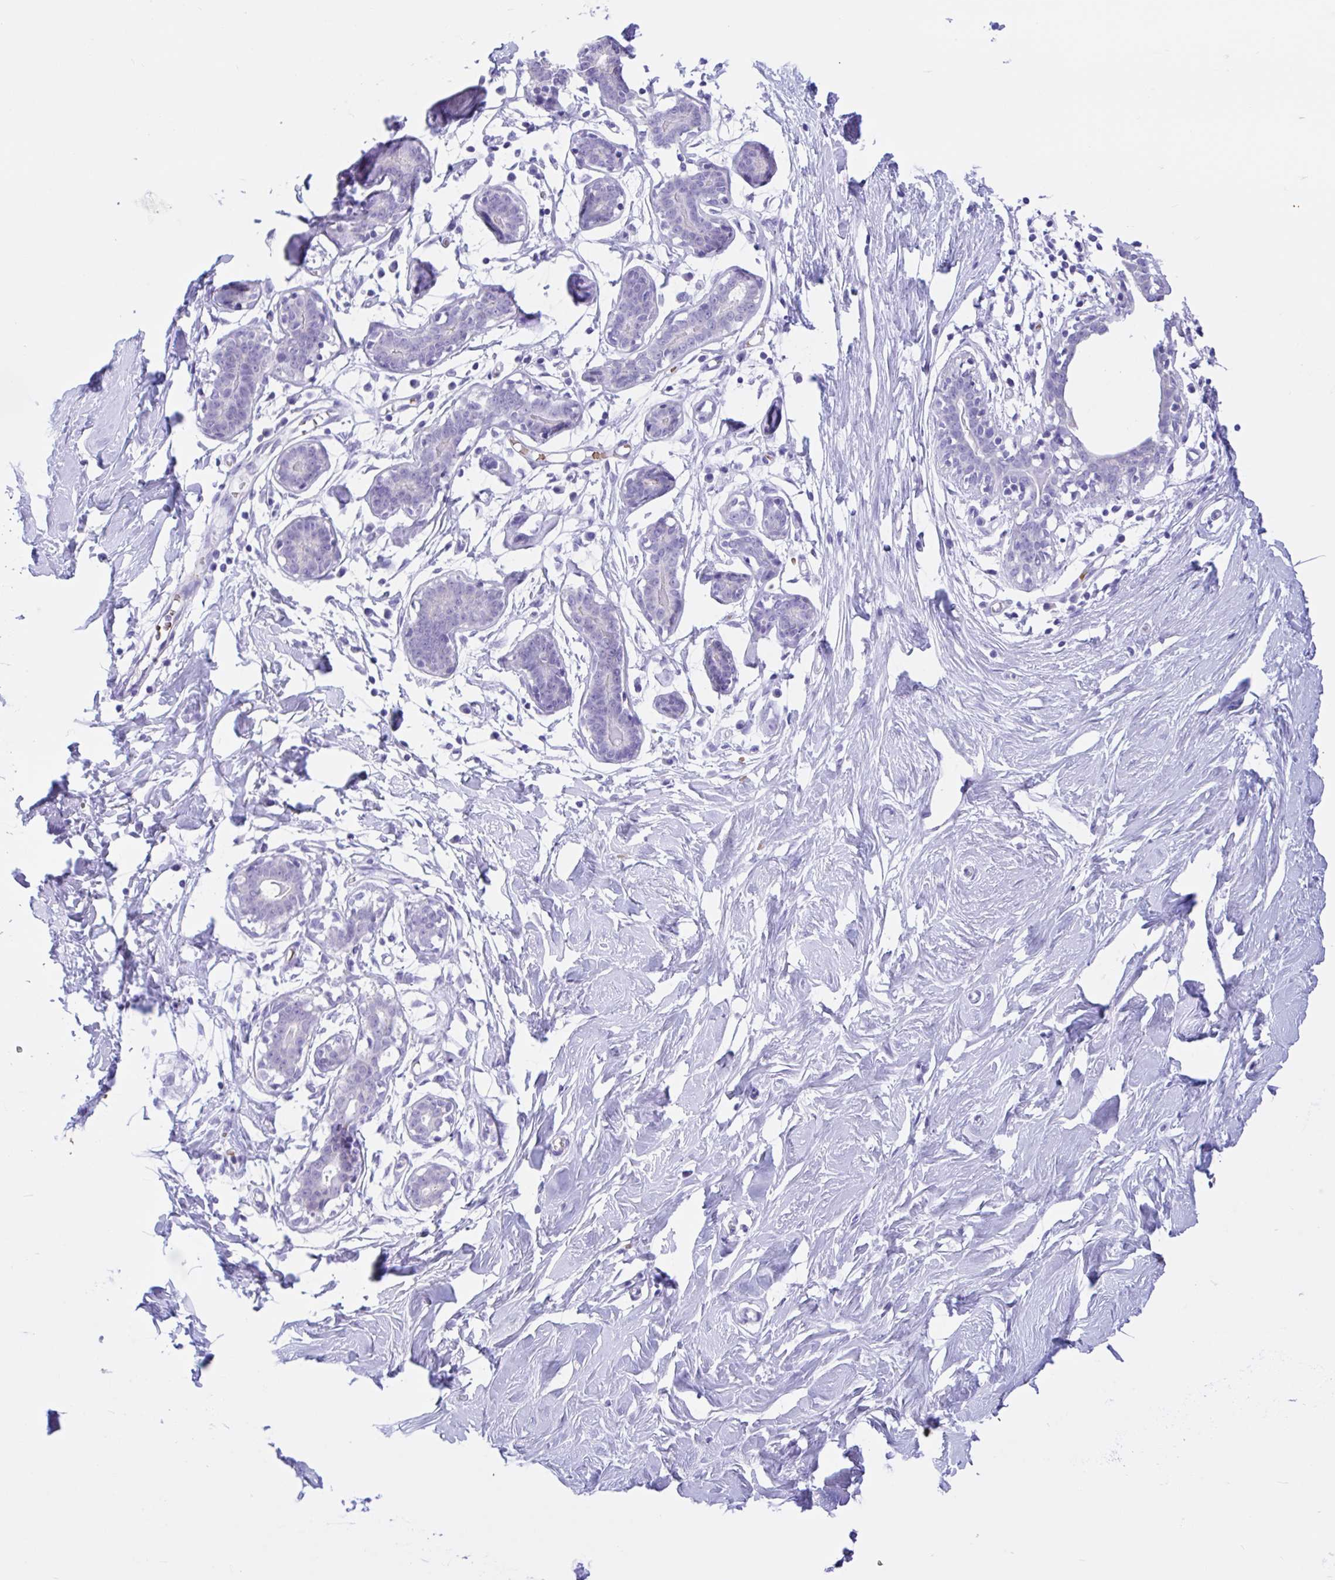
{"staining": {"intensity": "negative", "quantity": "none", "location": "none"}, "tissue": "breast", "cell_type": "Adipocytes", "image_type": "normal", "snomed": [{"axis": "morphology", "description": "Normal tissue, NOS"}, {"axis": "topography", "description": "Breast"}], "caption": "Immunohistochemistry of normal human breast demonstrates no expression in adipocytes. Nuclei are stained in blue.", "gene": "TMEM79", "patient": {"sex": "female", "age": 27}}